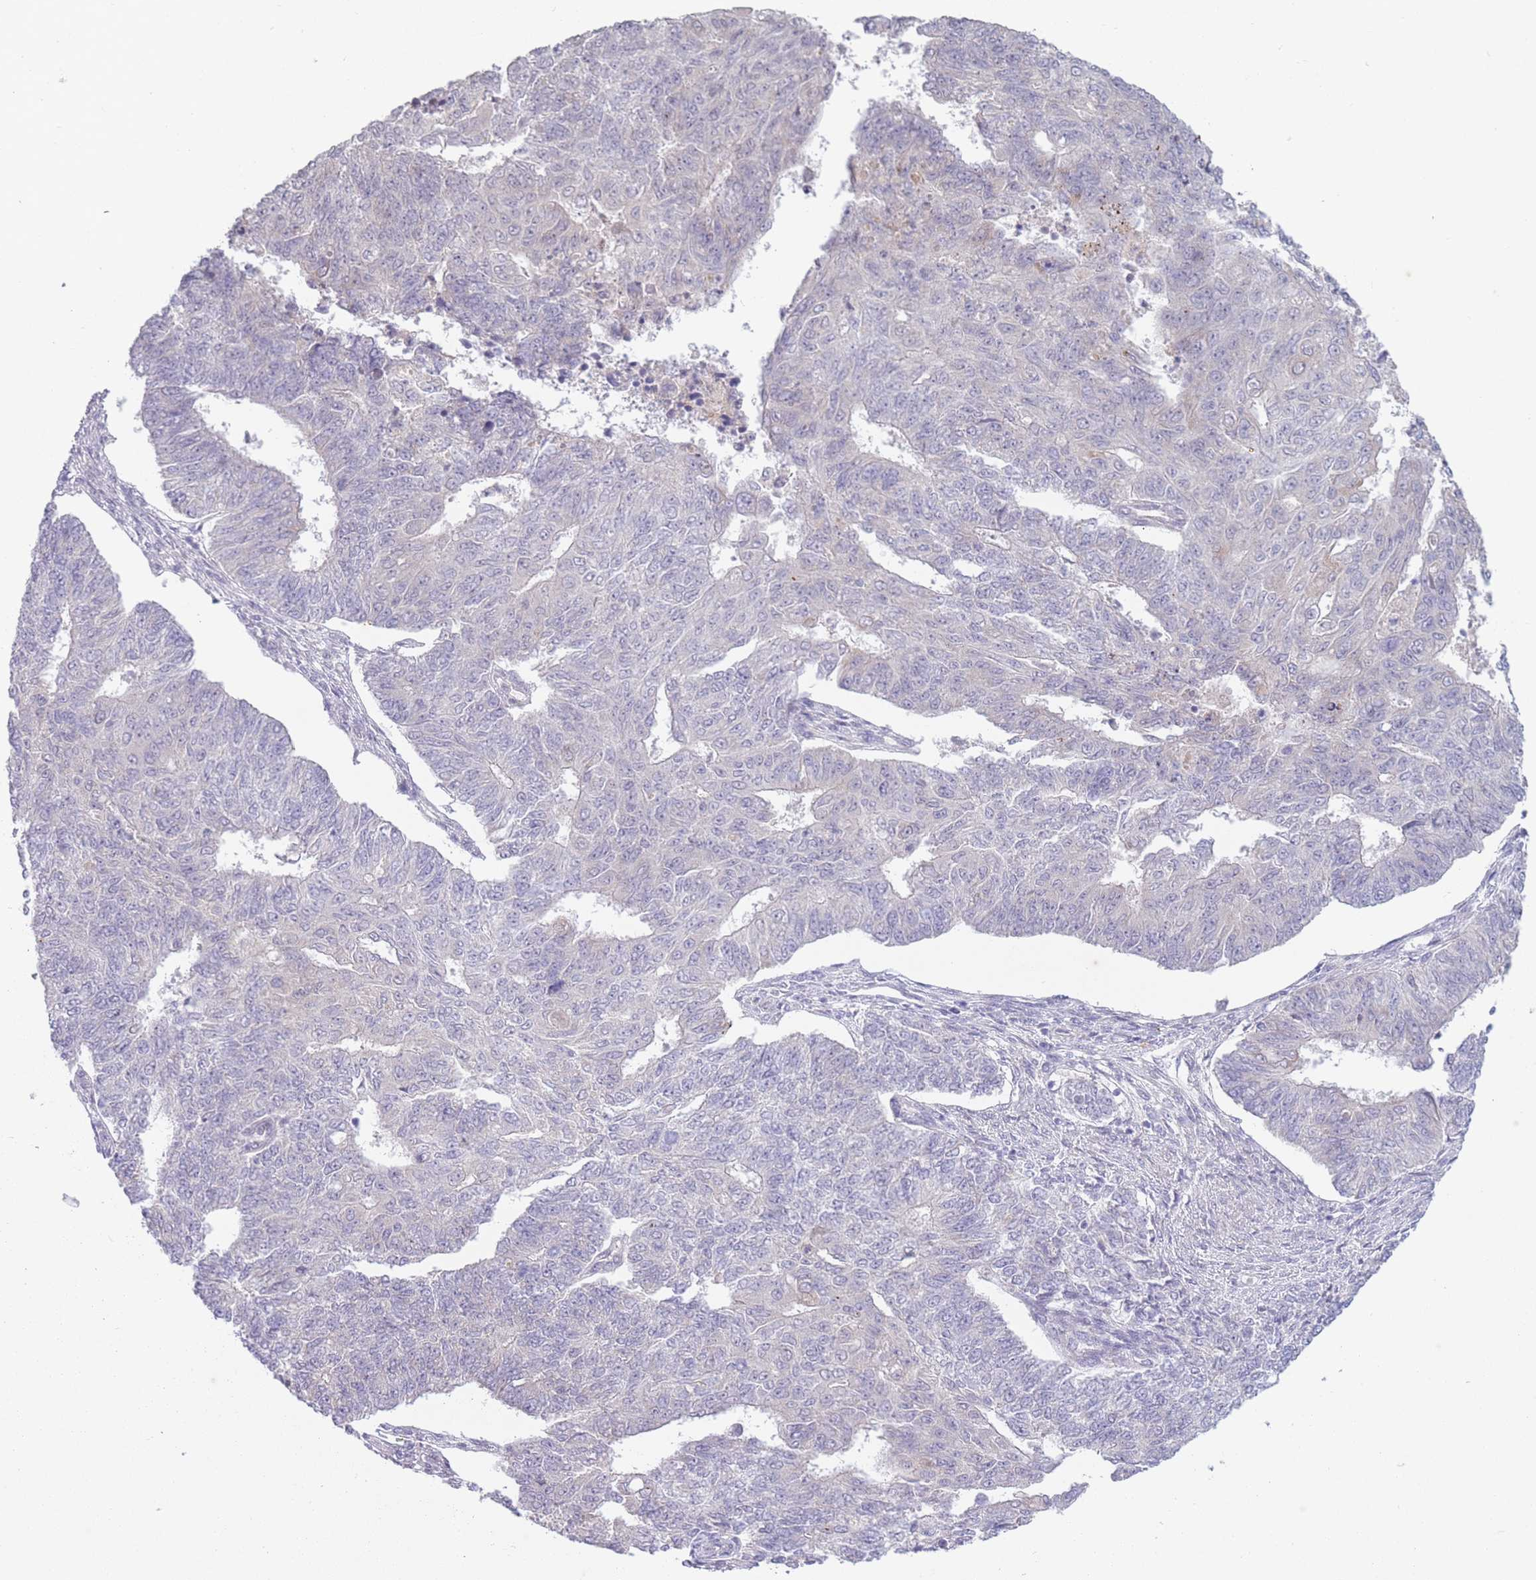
{"staining": {"intensity": "negative", "quantity": "none", "location": "none"}, "tissue": "endometrial cancer", "cell_type": "Tumor cells", "image_type": "cancer", "snomed": [{"axis": "morphology", "description": "Adenocarcinoma, NOS"}, {"axis": "topography", "description": "Endometrium"}], "caption": "There is no significant staining in tumor cells of endometrial cancer.", "gene": "ARPIN", "patient": {"sex": "female", "age": 32}}